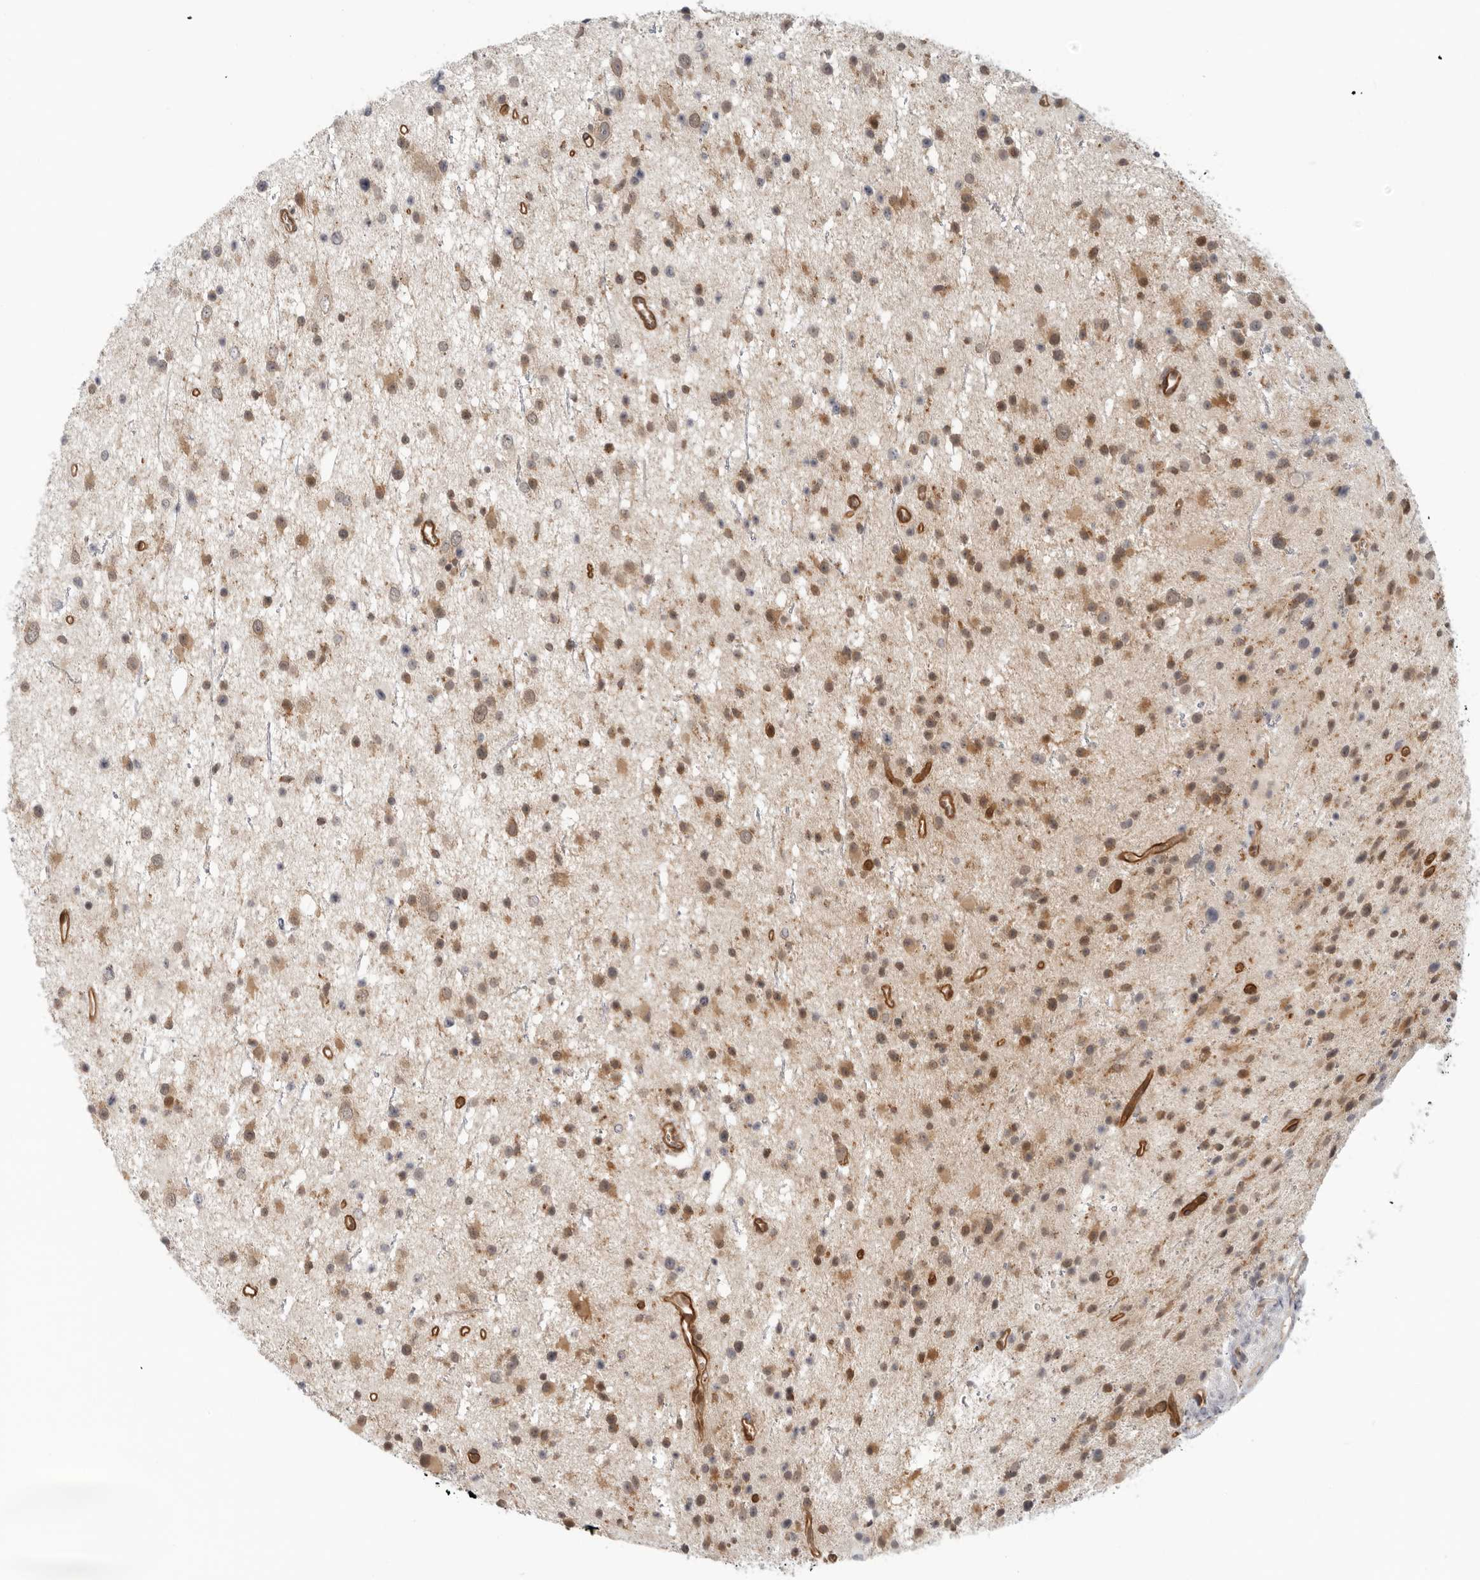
{"staining": {"intensity": "moderate", "quantity": "25%-75%", "location": "cytoplasmic/membranous"}, "tissue": "glioma", "cell_type": "Tumor cells", "image_type": "cancer", "snomed": [{"axis": "morphology", "description": "Glioma, malignant, Low grade"}, {"axis": "topography", "description": "Cerebral cortex"}], "caption": "This image reveals IHC staining of human malignant low-grade glioma, with medium moderate cytoplasmic/membranous expression in approximately 25%-75% of tumor cells.", "gene": "SUGCT", "patient": {"sex": "female", "age": 39}}